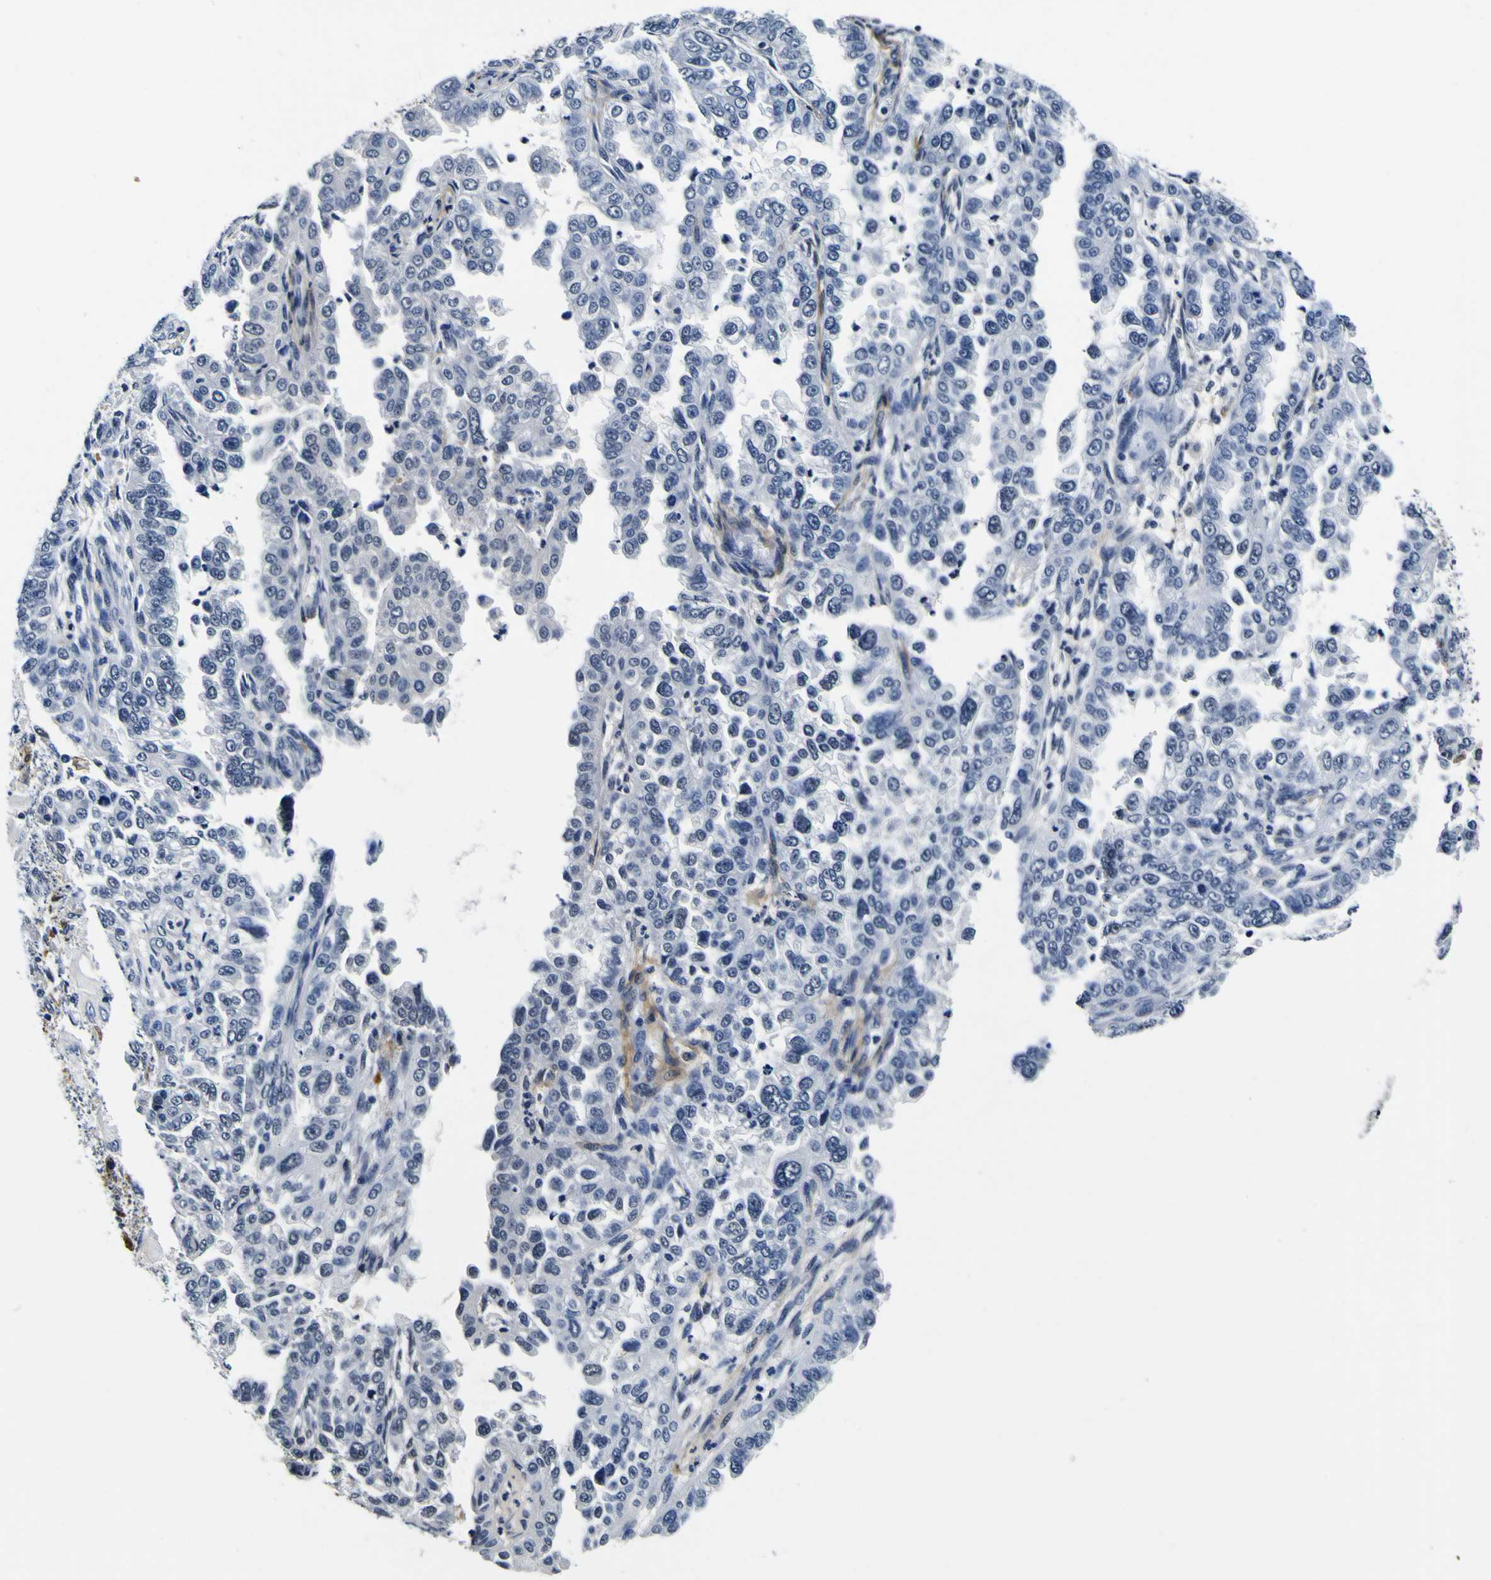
{"staining": {"intensity": "negative", "quantity": "none", "location": "none"}, "tissue": "endometrial cancer", "cell_type": "Tumor cells", "image_type": "cancer", "snomed": [{"axis": "morphology", "description": "Adenocarcinoma, NOS"}, {"axis": "topography", "description": "Endometrium"}], "caption": "Endometrial cancer (adenocarcinoma) was stained to show a protein in brown. There is no significant staining in tumor cells. The staining is performed using DAB (3,3'-diaminobenzidine) brown chromogen with nuclei counter-stained in using hematoxylin.", "gene": "POSTN", "patient": {"sex": "female", "age": 85}}